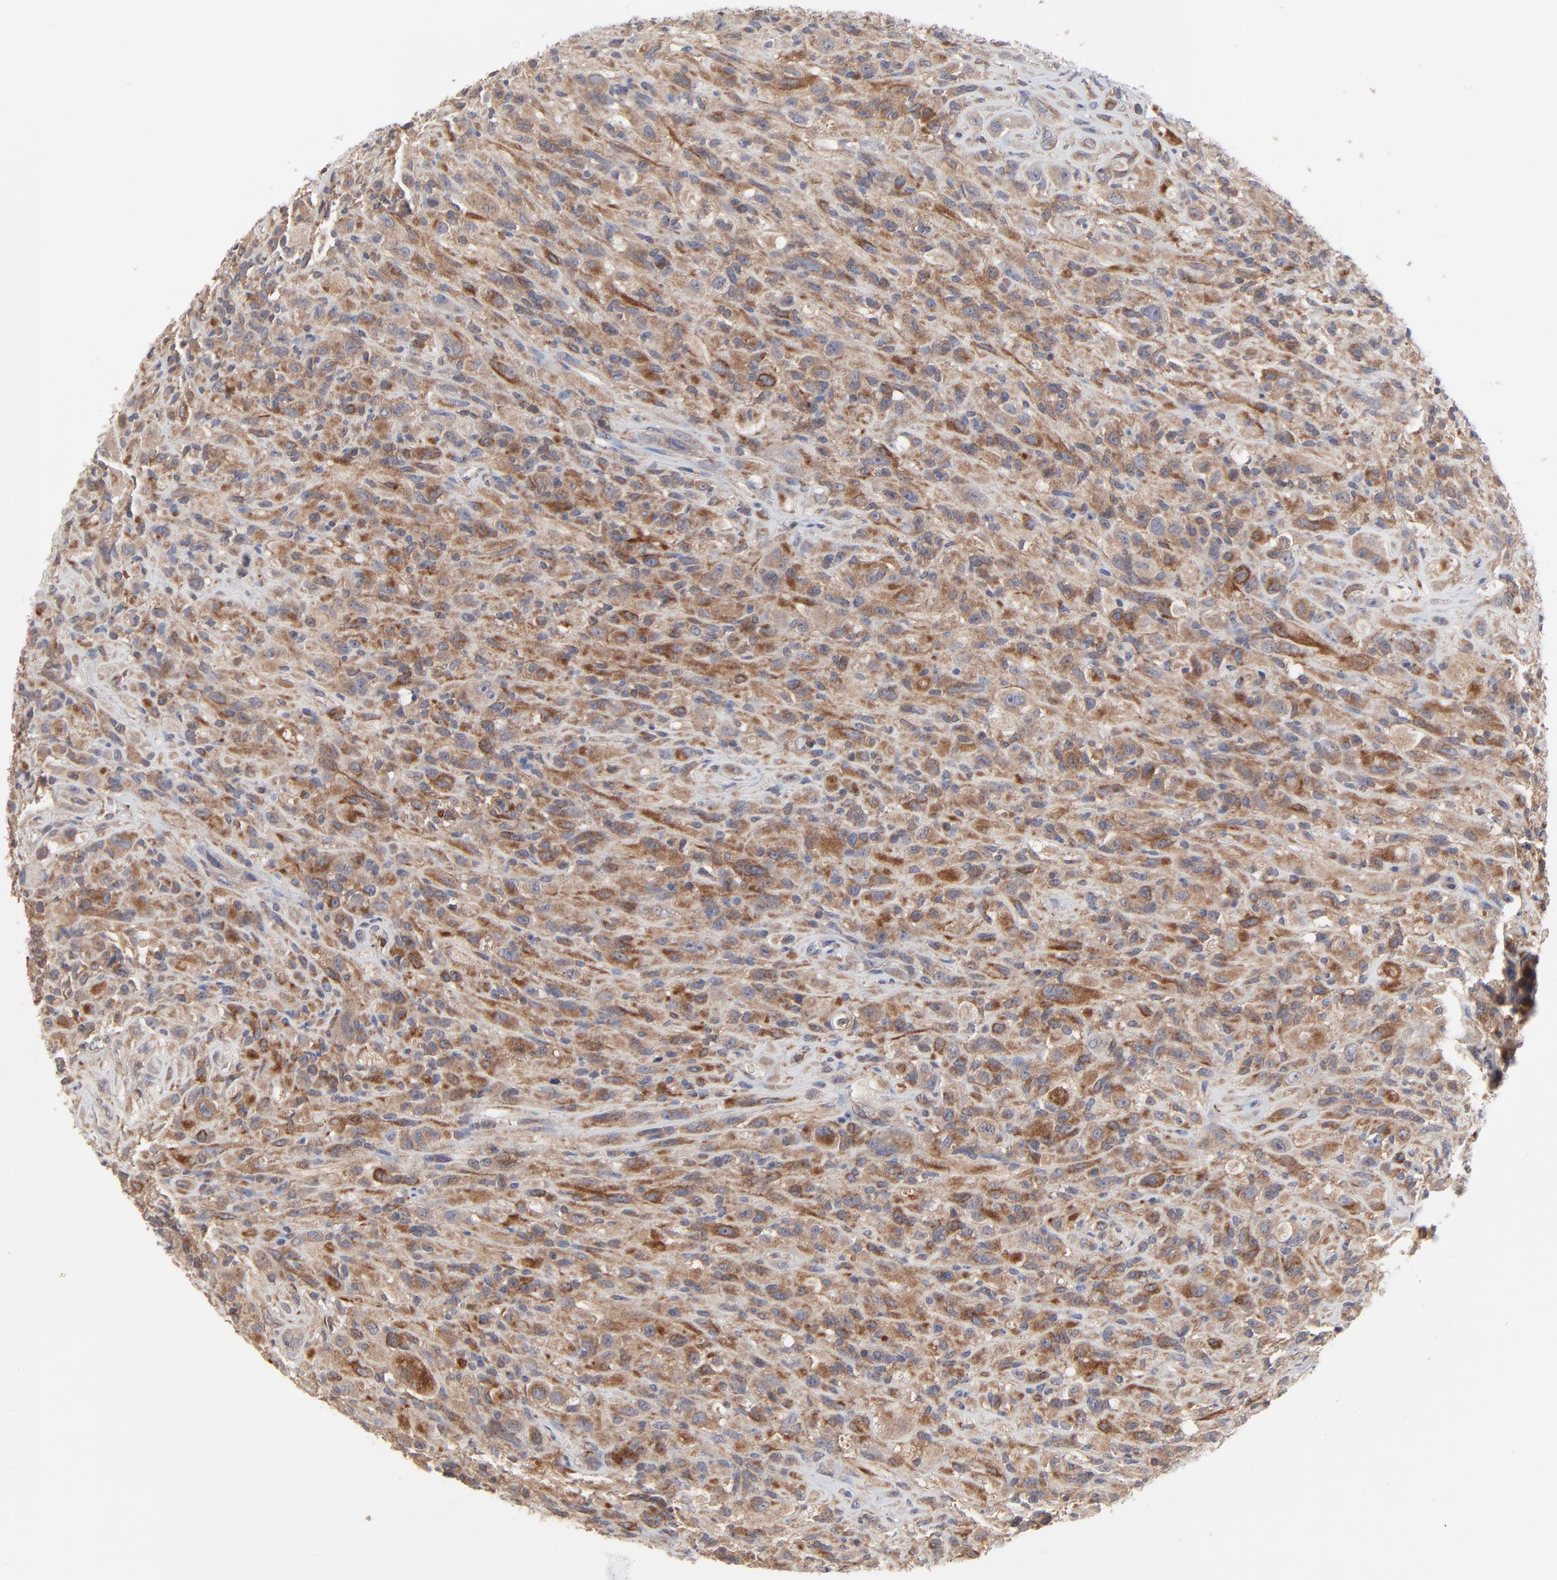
{"staining": {"intensity": "weak", "quantity": ">75%", "location": "cytoplasmic/membranous"}, "tissue": "glioma", "cell_type": "Tumor cells", "image_type": "cancer", "snomed": [{"axis": "morphology", "description": "Glioma, malignant, High grade"}, {"axis": "topography", "description": "Brain"}], "caption": "The immunohistochemical stain highlights weak cytoplasmic/membranous expression in tumor cells of glioma tissue. (DAB (3,3'-diaminobenzidine) = brown stain, brightfield microscopy at high magnification).", "gene": "RAB9A", "patient": {"sex": "male", "age": 48}}